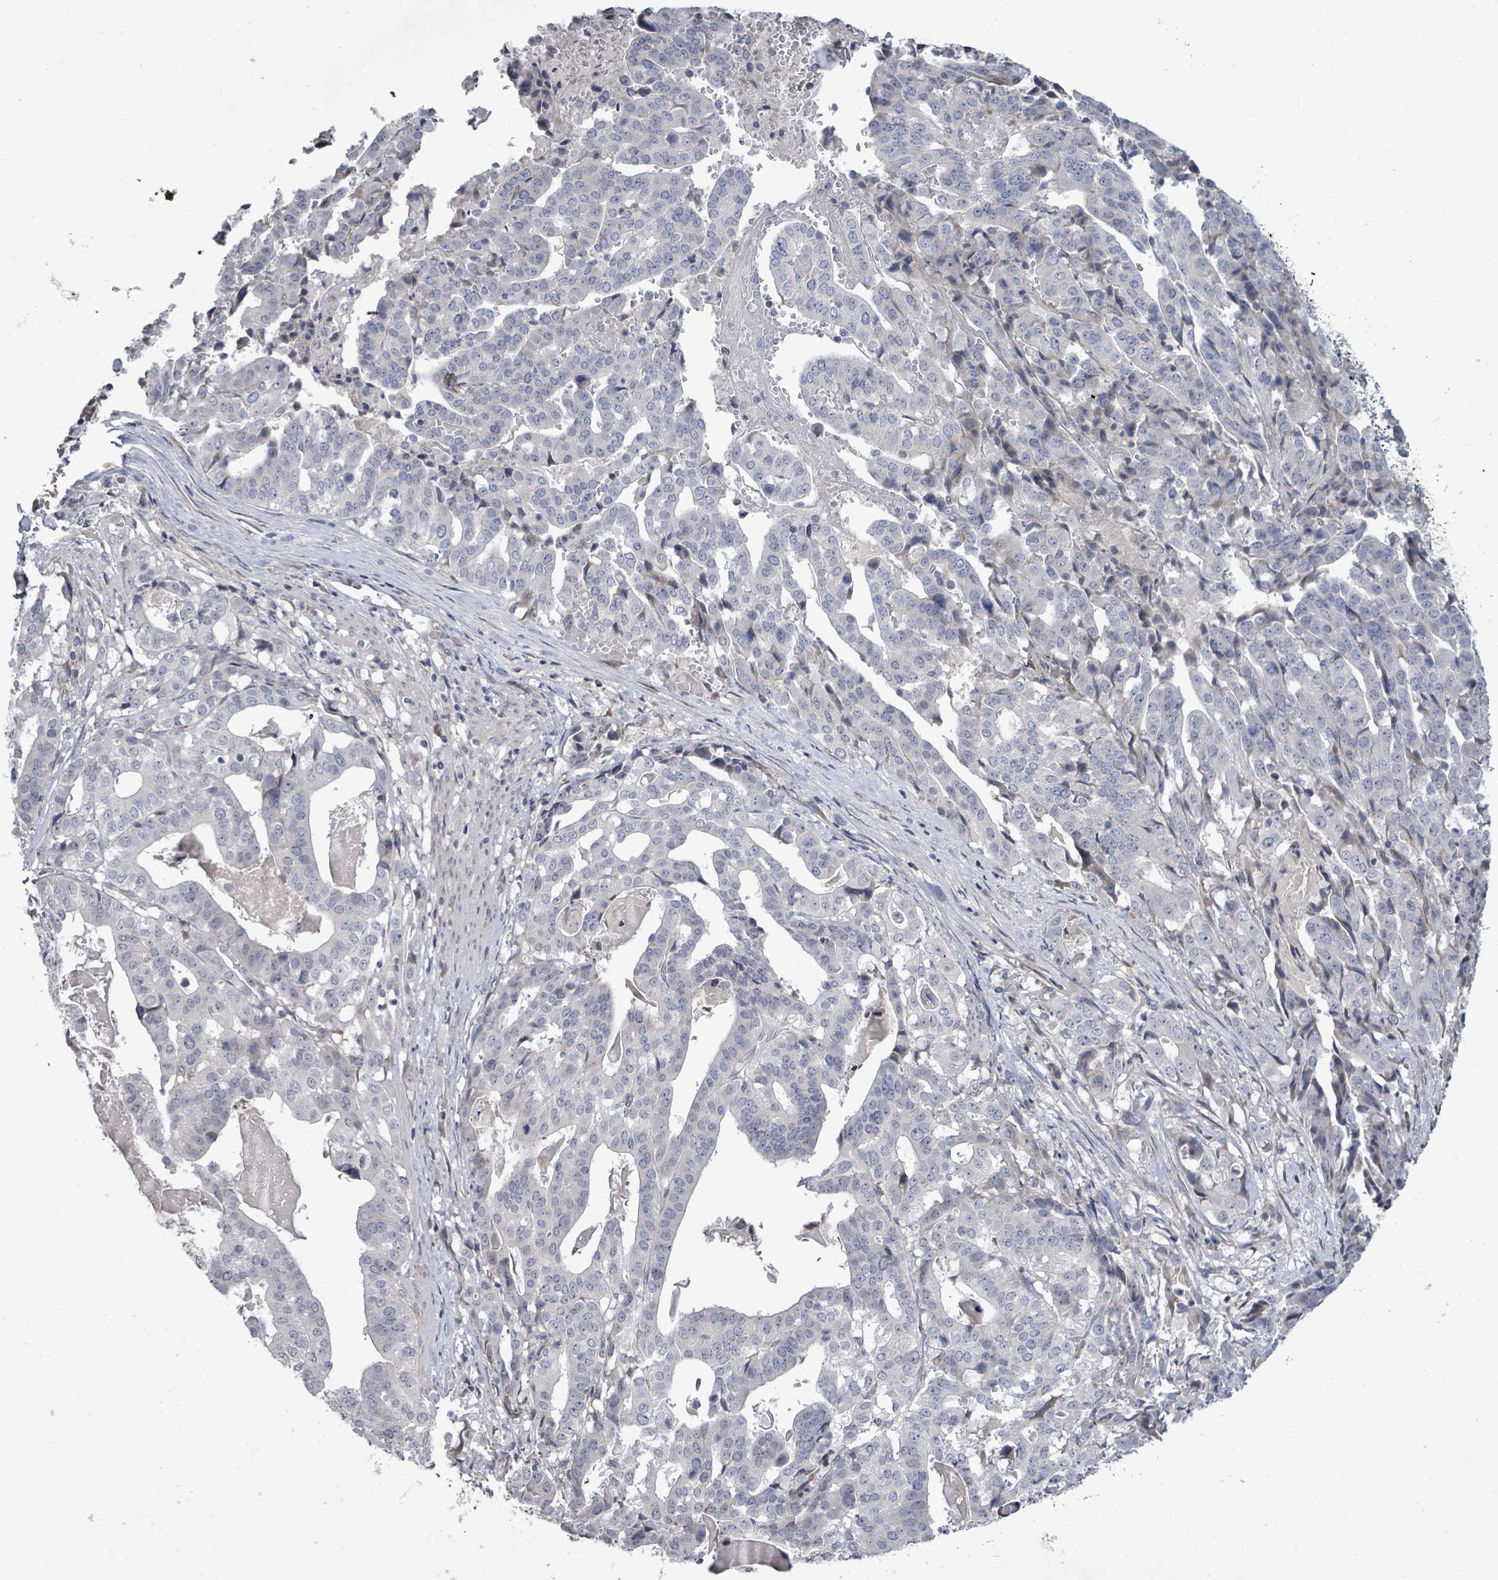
{"staining": {"intensity": "negative", "quantity": "none", "location": "none"}, "tissue": "stomach cancer", "cell_type": "Tumor cells", "image_type": "cancer", "snomed": [{"axis": "morphology", "description": "Adenocarcinoma, NOS"}, {"axis": "topography", "description": "Stomach"}], "caption": "IHC histopathology image of neoplastic tissue: human stomach adenocarcinoma stained with DAB (3,3'-diaminobenzidine) reveals no significant protein positivity in tumor cells.", "gene": "POMGNT2", "patient": {"sex": "male", "age": 48}}